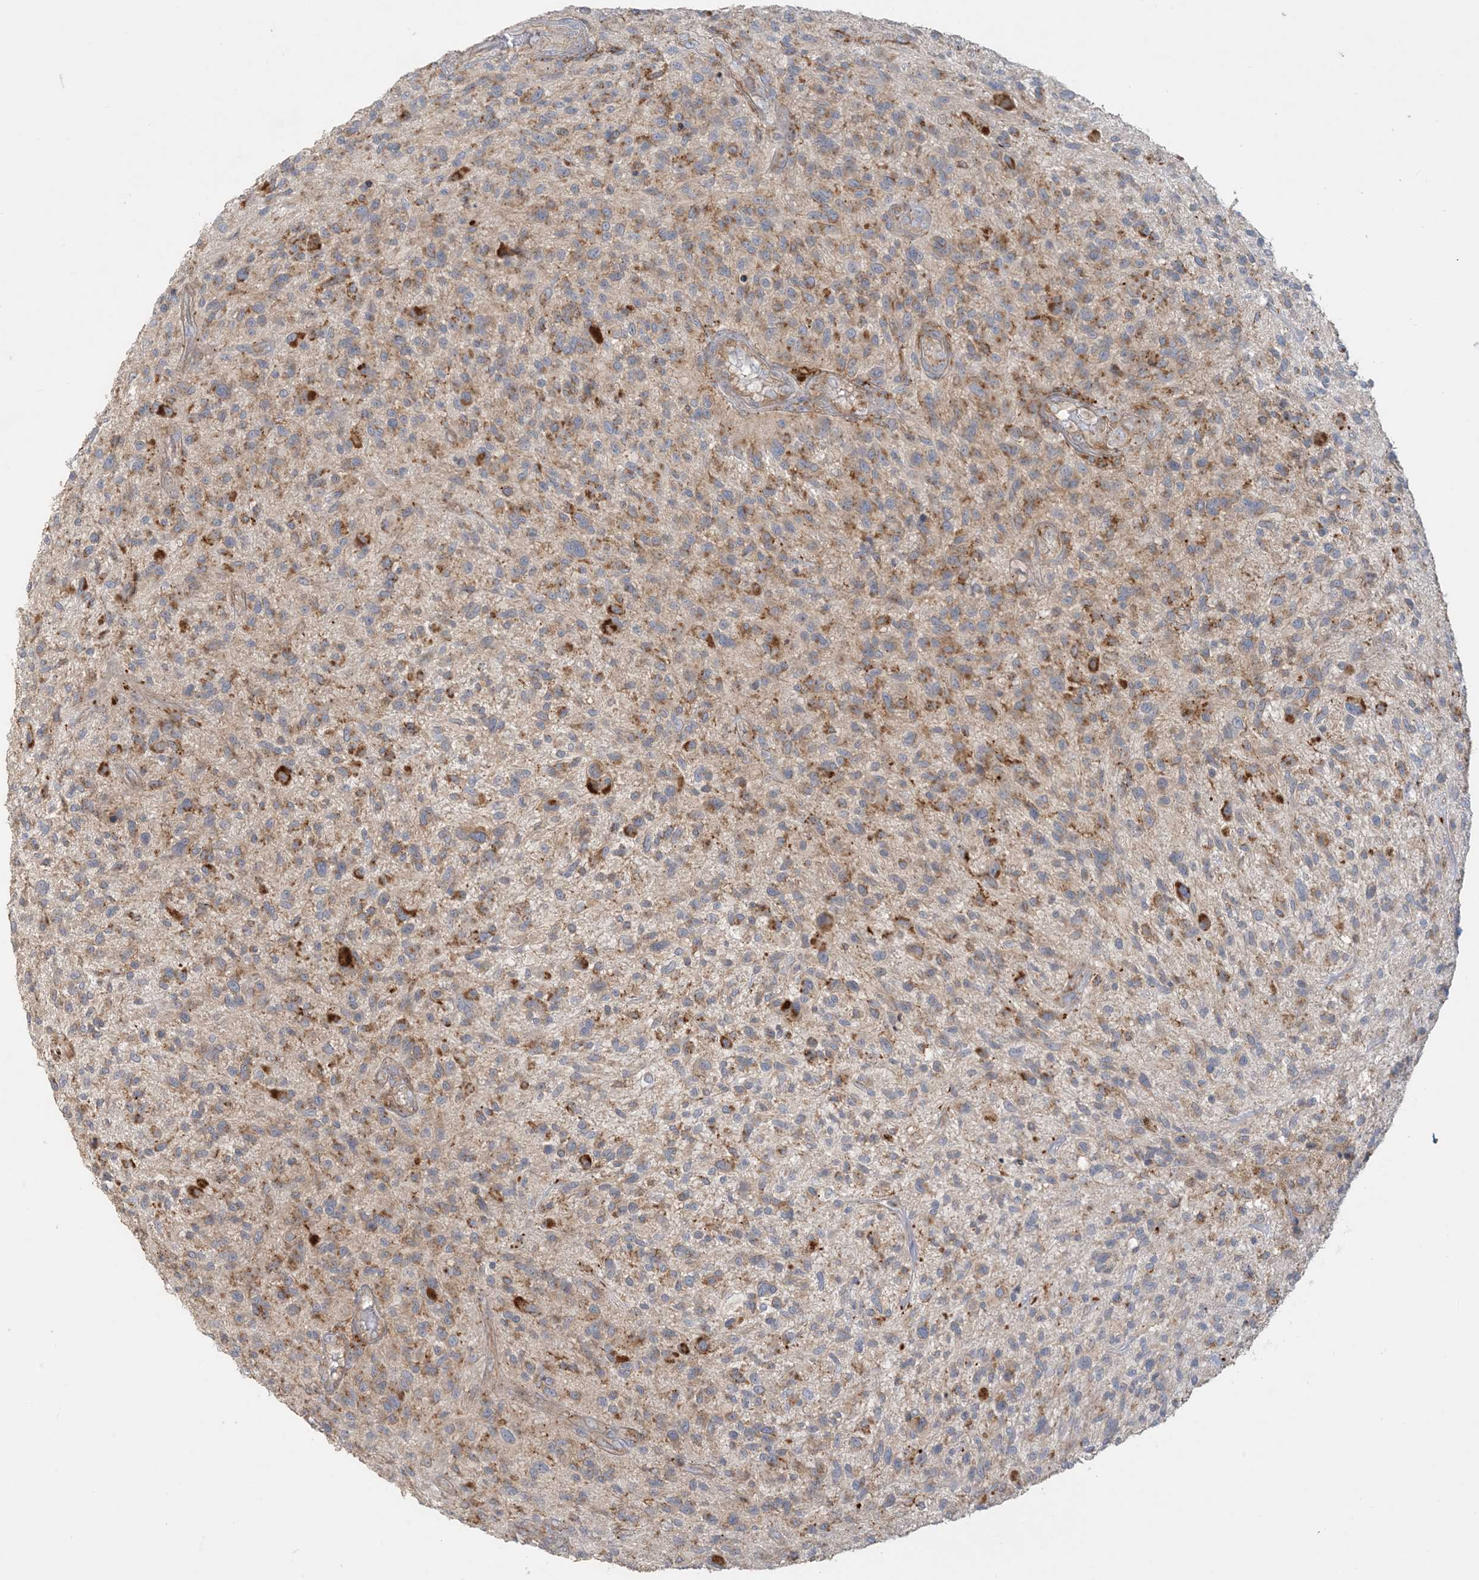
{"staining": {"intensity": "moderate", "quantity": ">75%", "location": "cytoplasmic/membranous"}, "tissue": "glioma", "cell_type": "Tumor cells", "image_type": "cancer", "snomed": [{"axis": "morphology", "description": "Glioma, malignant, High grade"}, {"axis": "topography", "description": "Brain"}], "caption": "Immunohistochemical staining of human glioma demonstrates medium levels of moderate cytoplasmic/membranous protein positivity in approximately >75% of tumor cells. The protein is shown in brown color, while the nuclei are stained blue.", "gene": "SPPL2A", "patient": {"sex": "male", "age": 47}}